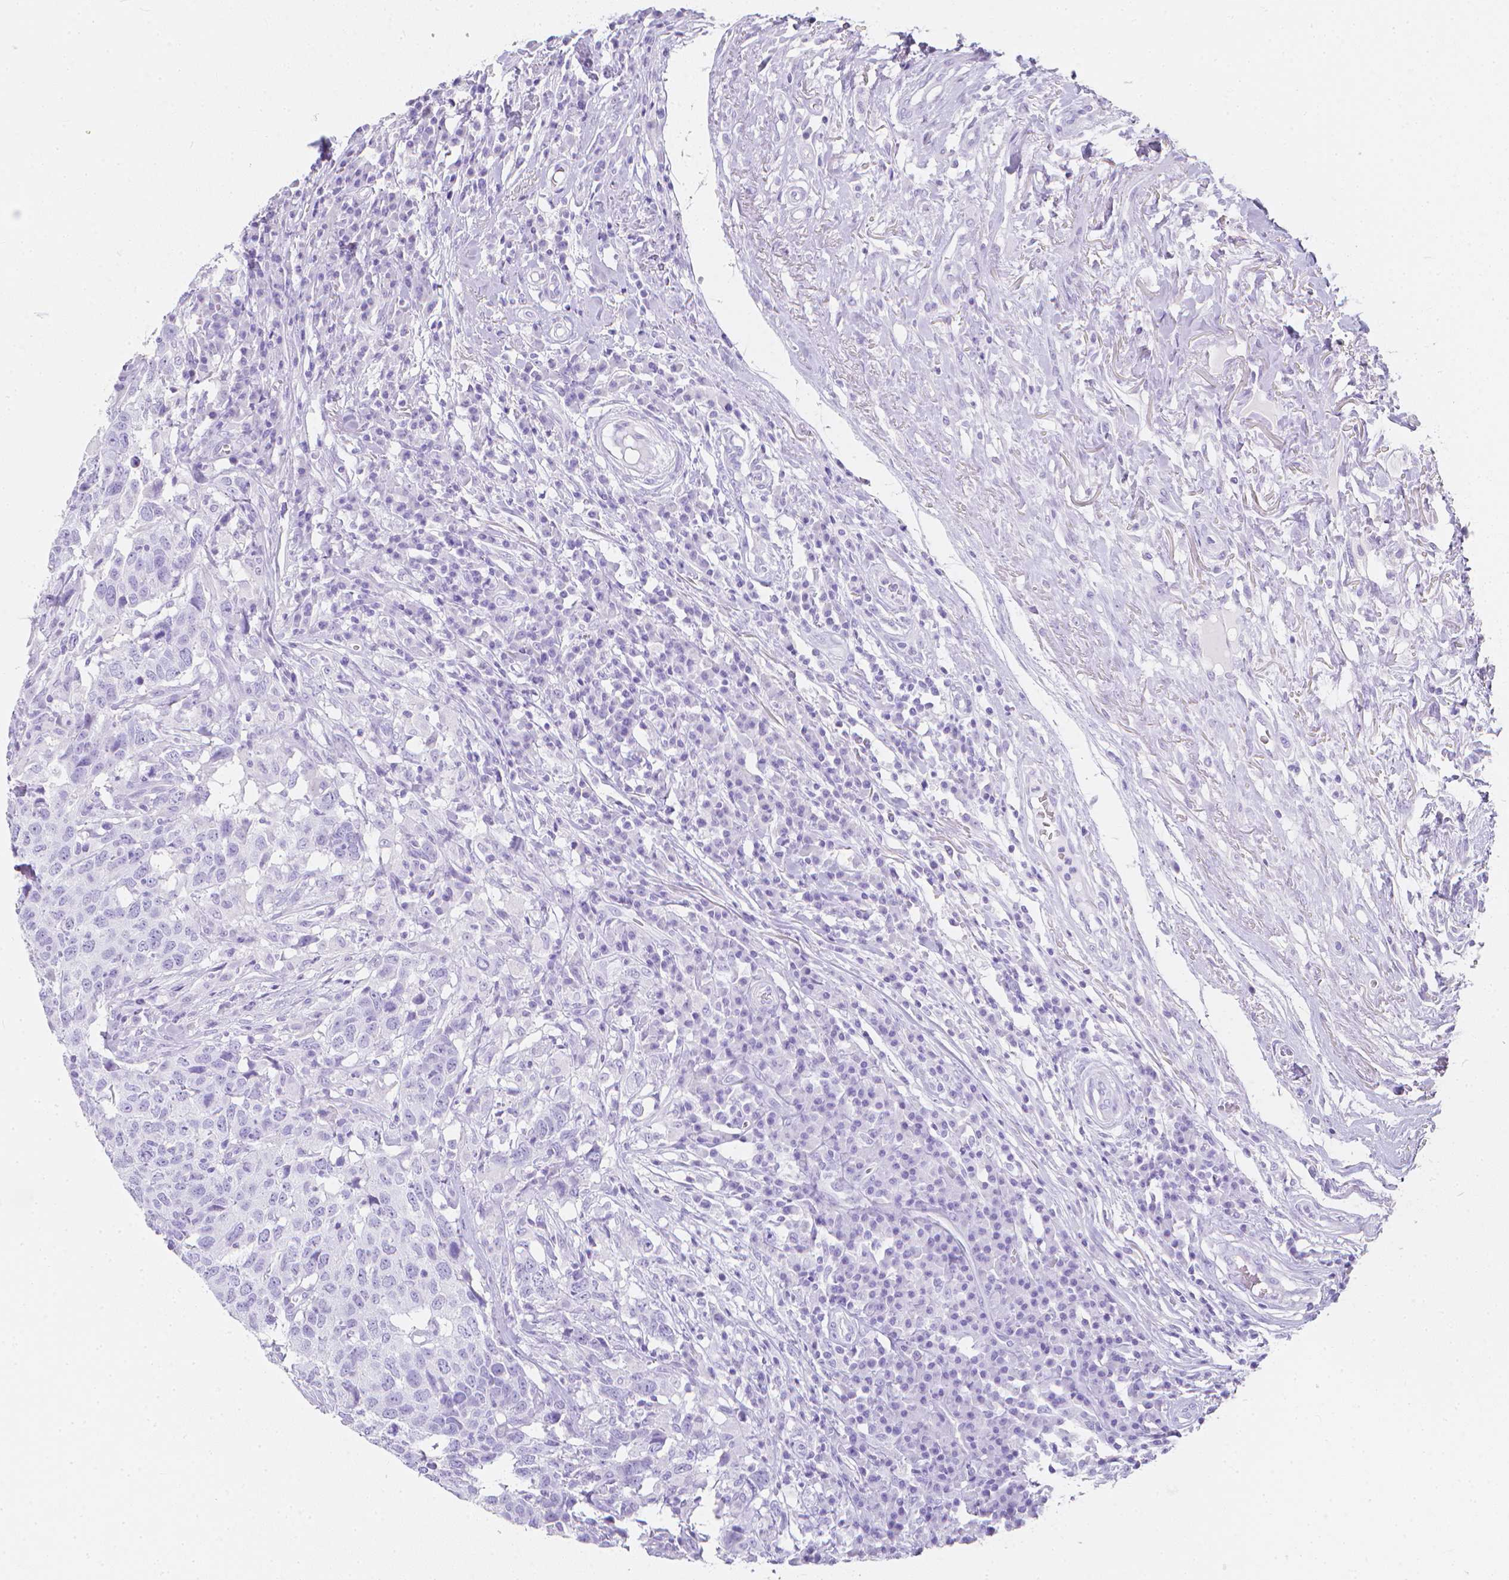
{"staining": {"intensity": "negative", "quantity": "none", "location": "none"}, "tissue": "head and neck cancer", "cell_type": "Tumor cells", "image_type": "cancer", "snomed": [{"axis": "morphology", "description": "Normal tissue, NOS"}, {"axis": "morphology", "description": "Squamous cell carcinoma, NOS"}, {"axis": "topography", "description": "Skeletal muscle"}, {"axis": "topography", "description": "Vascular tissue"}, {"axis": "topography", "description": "Peripheral nerve tissue"}, {"axis": "topography", "description": "Head-Neck"}], "caption": "Immunohistochemical staining of human squamous cell carcinoma (head and neck) displays no significant staining in tumor cells.", "gene": "LGALS4", "patient": {"sex": "male", "age": 66}}